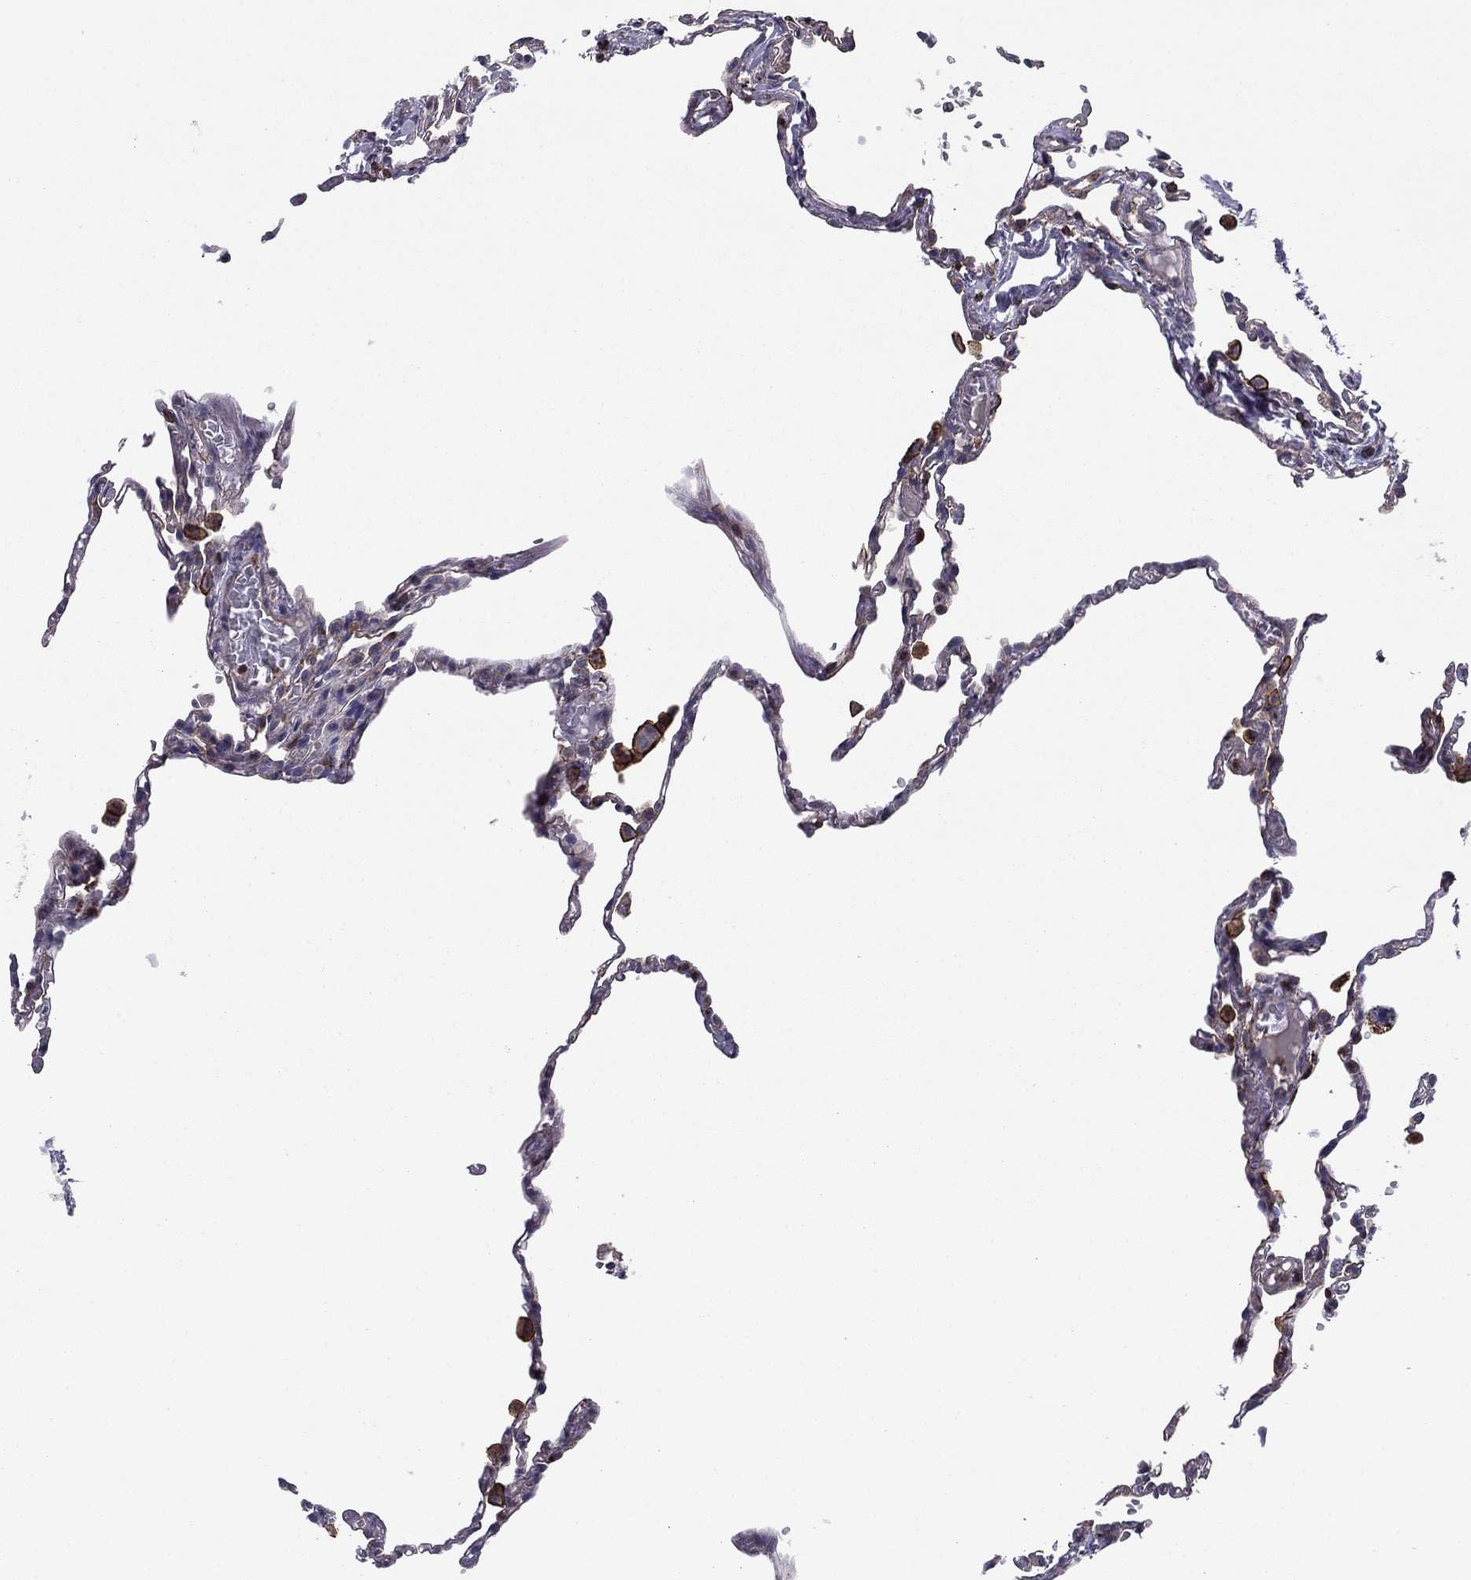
{"staining": {"intensity": "moderate", "quantity": "<25%", "location": "cytoplasmic/membranous"}, "tissue": "lung", "cell_type": "Alveolar cells", "image_type": "normal", "snomed": [{"axis": "morphology", "description": "Normal tissue, NOS"}, {"axis": "topography", "description": "Lung"}], "caption": "Alveolar cells exhibit moderate cytoplasmic/membranous expression in approximately <25% of cells in normal lung. (Stains: DAB in brown, nuclei in blue, Microscopy: brightfield microscopy at high magnification).", "gene": "ALG6", "patient": {"sex": "male", "age": 78}}